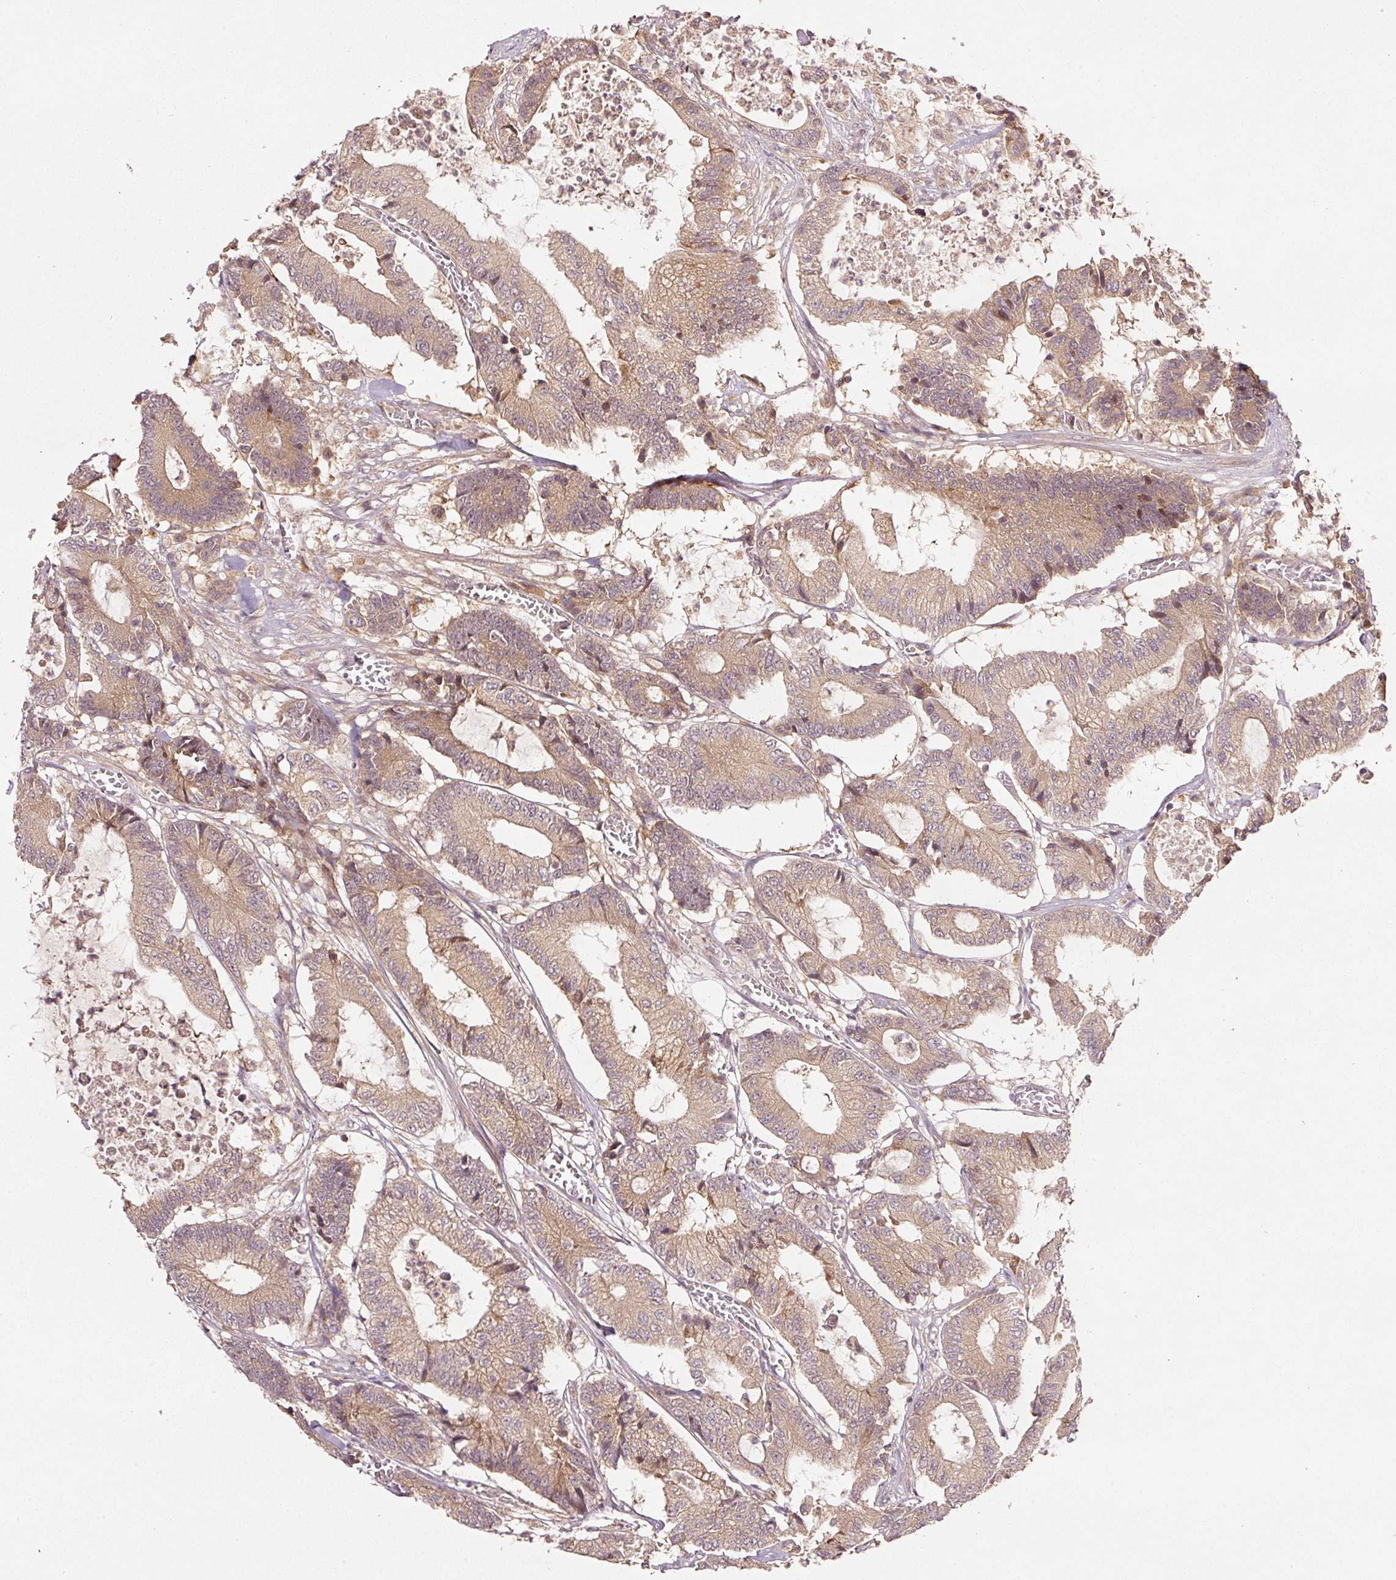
{"staining": {"intensity": "moderate", "quantity": ">75%", "location": "cytoplasmic/membranous"}, "tissue": "colorectal cancer", "cell_type": "Tumor cells", "image_type": "cancer", "snomed": [{"axis": "morphology", "description": "Adenocarcinoma, NOS"}, {"axis": "topography", "description": "Colon"}], "caption": "Moderate cytoplasmic/membranous staining is appreciated in about >75% of tumor cells in colorectal cancer (adenocarcinoma).", "gene": "PCDHB1", "patient": {"sex": "female", "age": 84}}